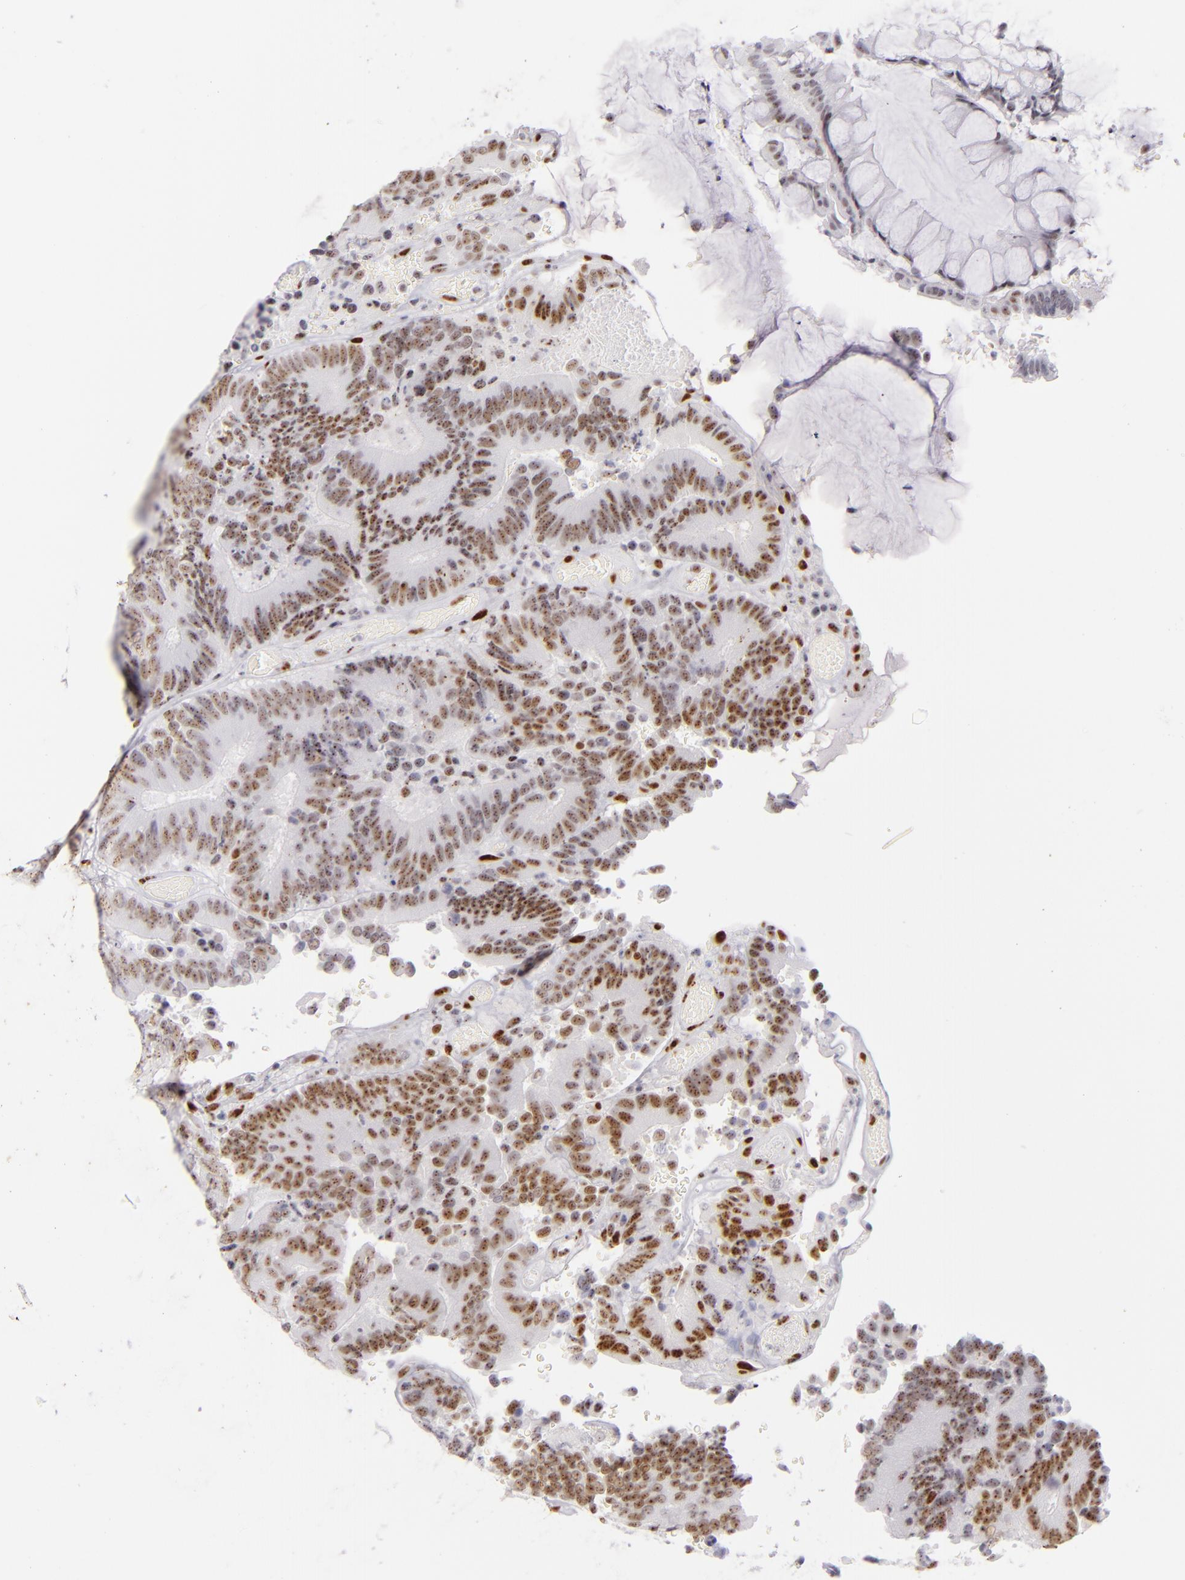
{"staining": {"intensity": "moderate", "quantity": ">75%", "location": "nuclear"}, "tissue": "colorectal cancer", "cell_type": "Tumor cells", "image_type": "cancer", "snomed": [{"axis": "morphology", "description": "Normal tissue, NOS"}, {"axis": "morphology", "description": "Adenocarcinoma, NOS"}, {"axis": "topography", "description": "Colon"}], "caption": "An immunohistochemistry (IHC) micrograph of neoplastic tissue is shown. Protein staining in brown labels moderate nuclear positivity in colorectal adenocarcinoma within tumor cells.", "gene": "TOP3A", "patient": {"sex": "female", "age": 78}}